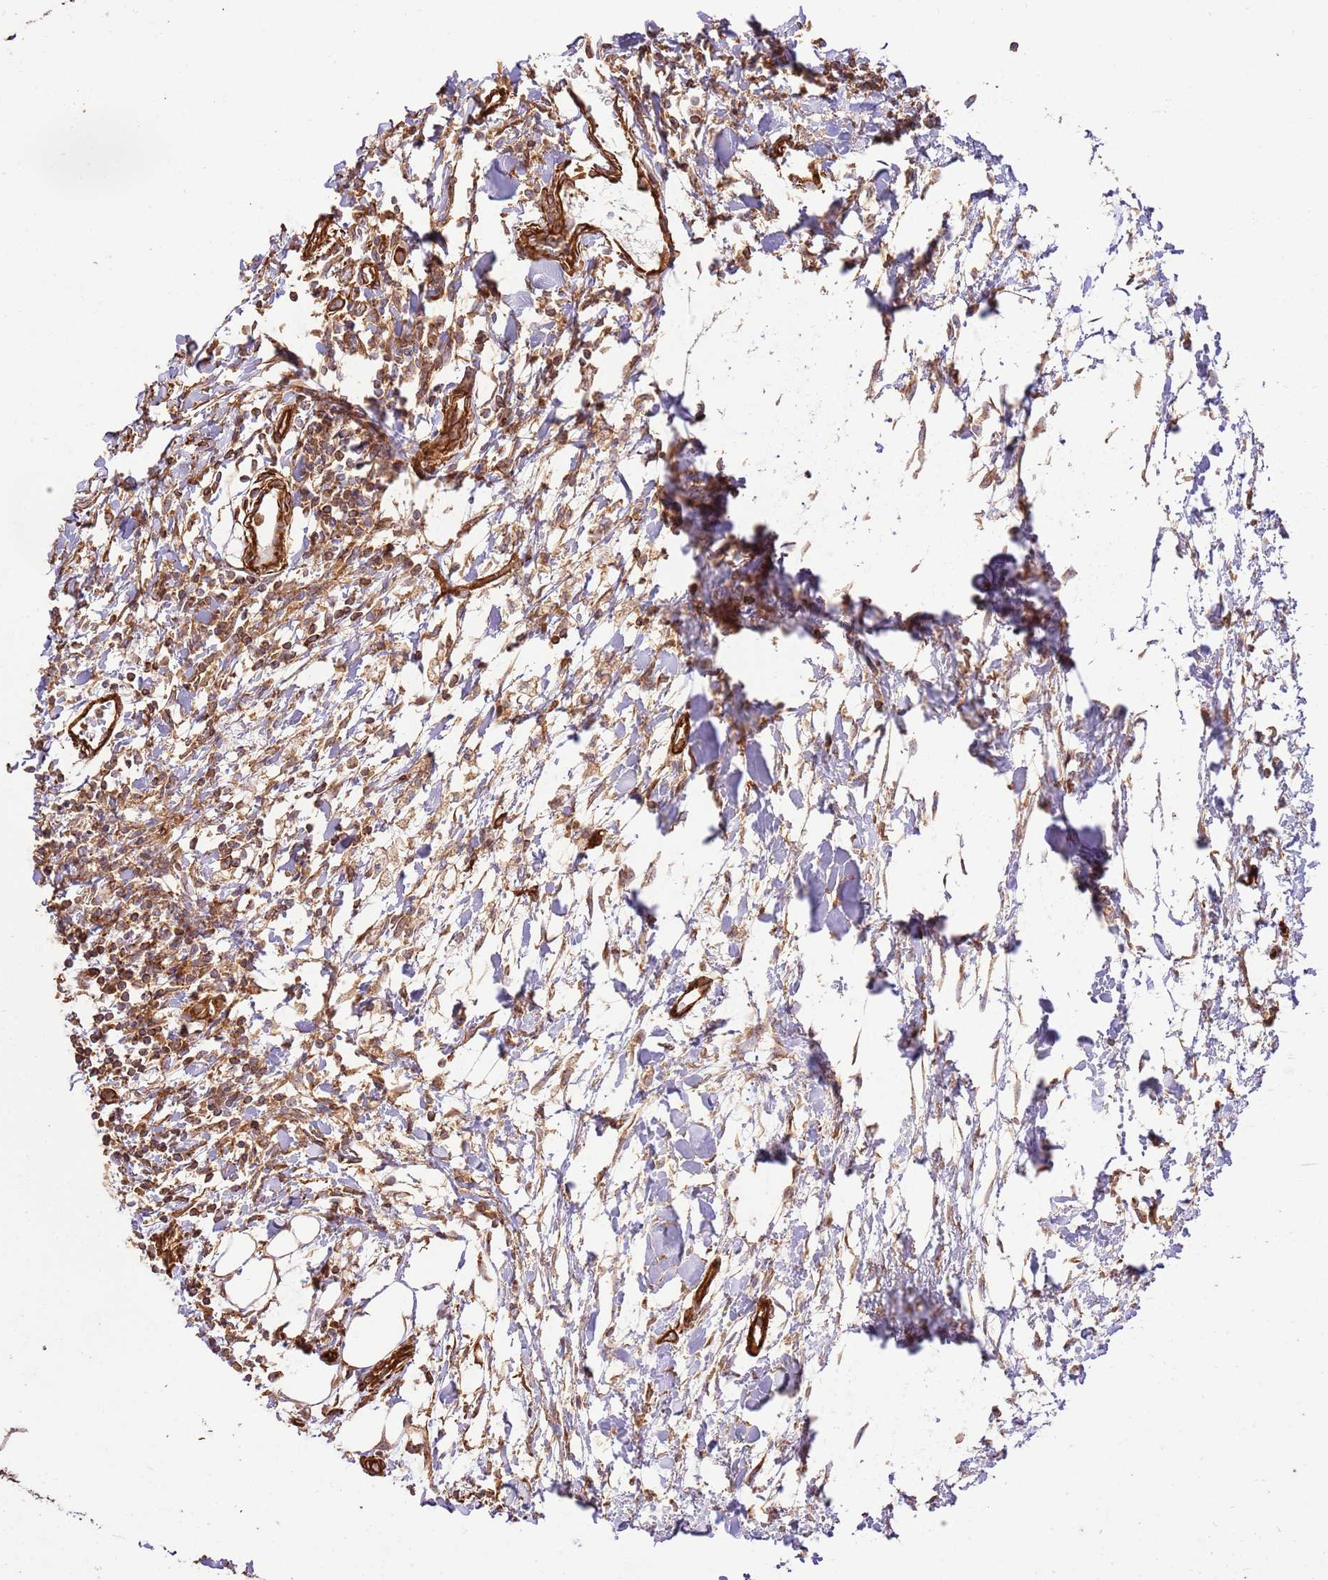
{"staining": {"intensity": "strong", "quantity": ">75%", "location": "cytoplasmic/membranous"}, "tissue": "breast cancer", "cell_type": "Tumor cells", "image_type": "cancer", "snomed": [{"axis": "morphology", "description": "Duct carcinoma"}, {"axis": "topography", "description": "Breast"}], "caption": "Immunohistochemistry histopathology image of human breast cancer (invasive ductal carcinoma) stained for a protein (brown), which displays high levels of strong cytoplasmic/membranous expression in approximately >75% of tumor cells.", "gene": "ZBTB39", "patient": {"sex": "female", "age": 41}}